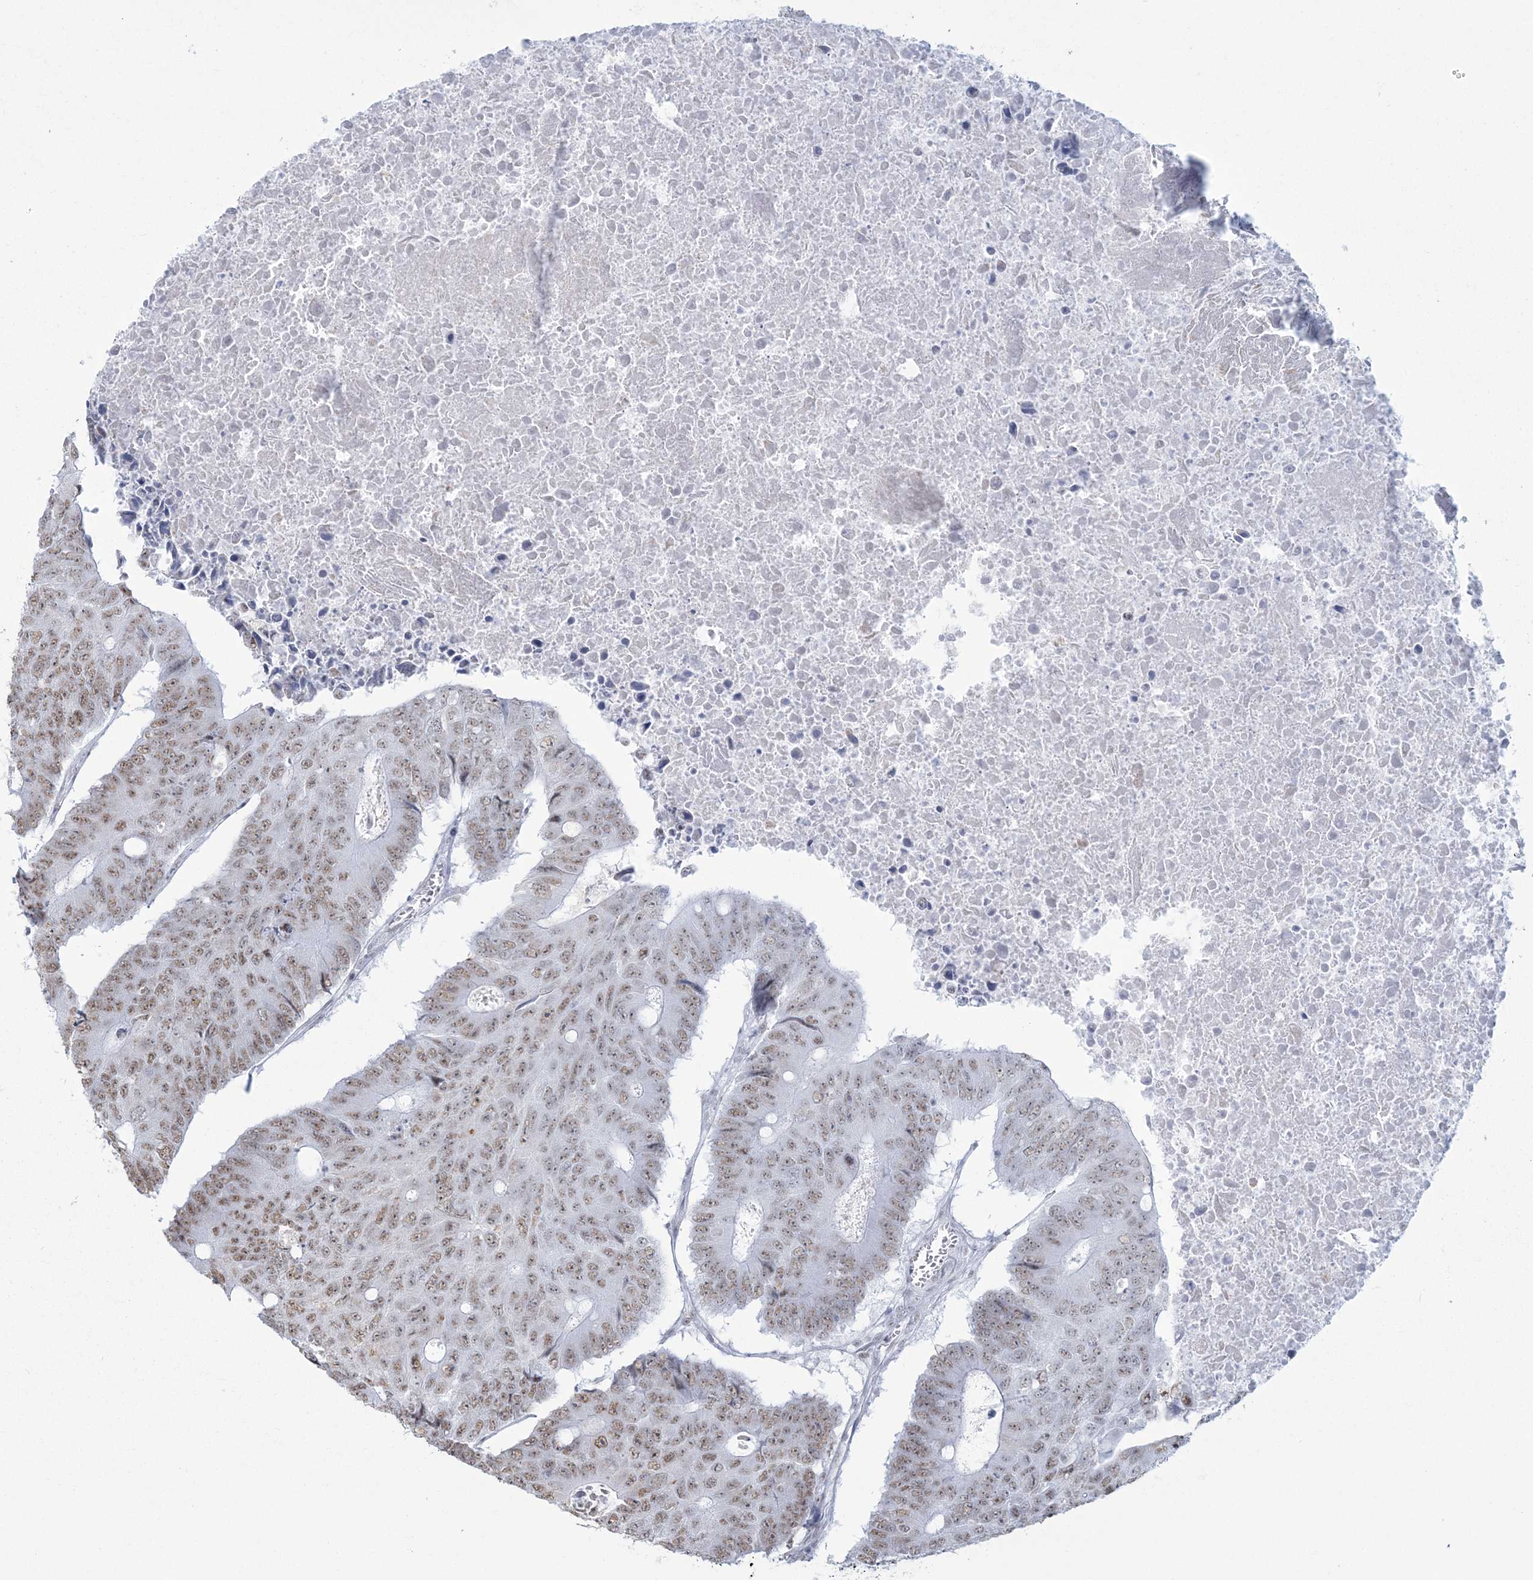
{"staining": {"intensity": "weak", "quantity": "25%-75%", "location": "nuclear"}, "tissue": "colorectal cancer", "cell_type": "Tumor cells", "image_type": "cancer", "snomed": [{"axis": "morphology", "description": "Adenocarcinoma, NOS"}, {"axis": "topography", "description": "Colon"}], "caption": "The immunohistochemical stain labels weak nuclear expression in tumor cells of adenocarcinoma (colorectal) tissue.", "gene": "RBM17", "patient": {"sex": "male", "age": 87}}